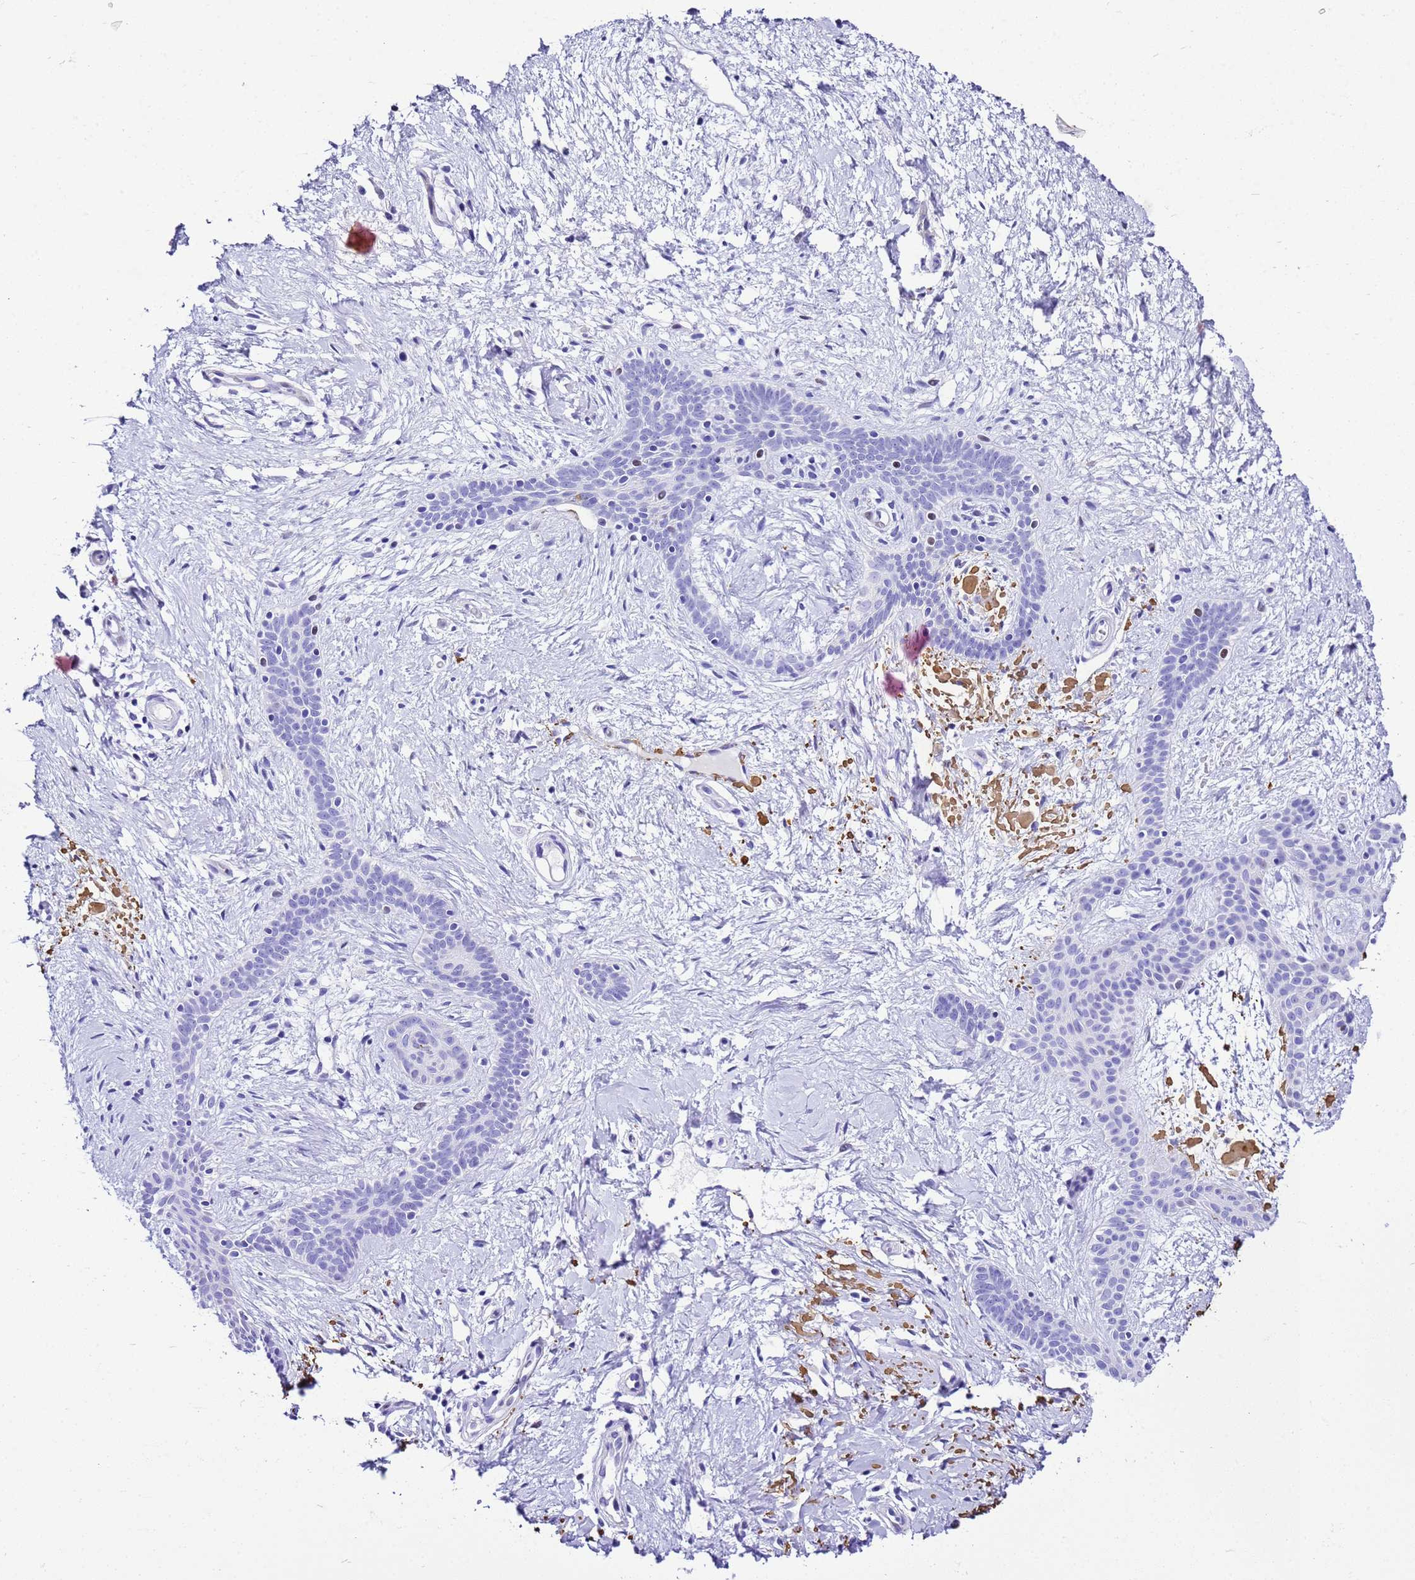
{"staining": {"intensity": "negative", "quantity": "none", "location": "none"}, "tissue": "skin cancer", "cell_type": "Tumor cells", "image_type": "cancer", "snomed": [{"axis": "morphology", "description": "Basal cell carcinoma"}, {"axis": "topography", "description": "Skin"}], "caption": "High magnification brightfield microscopy of skin cancer stained with DAB (3,3'-diaminobenzidine) (brown) and counterstained with hematoxylin (blue): tumor cells show no significant positivity.", "gene": "UGT2B10", "patient": {"sex": "male", "age": 78}}